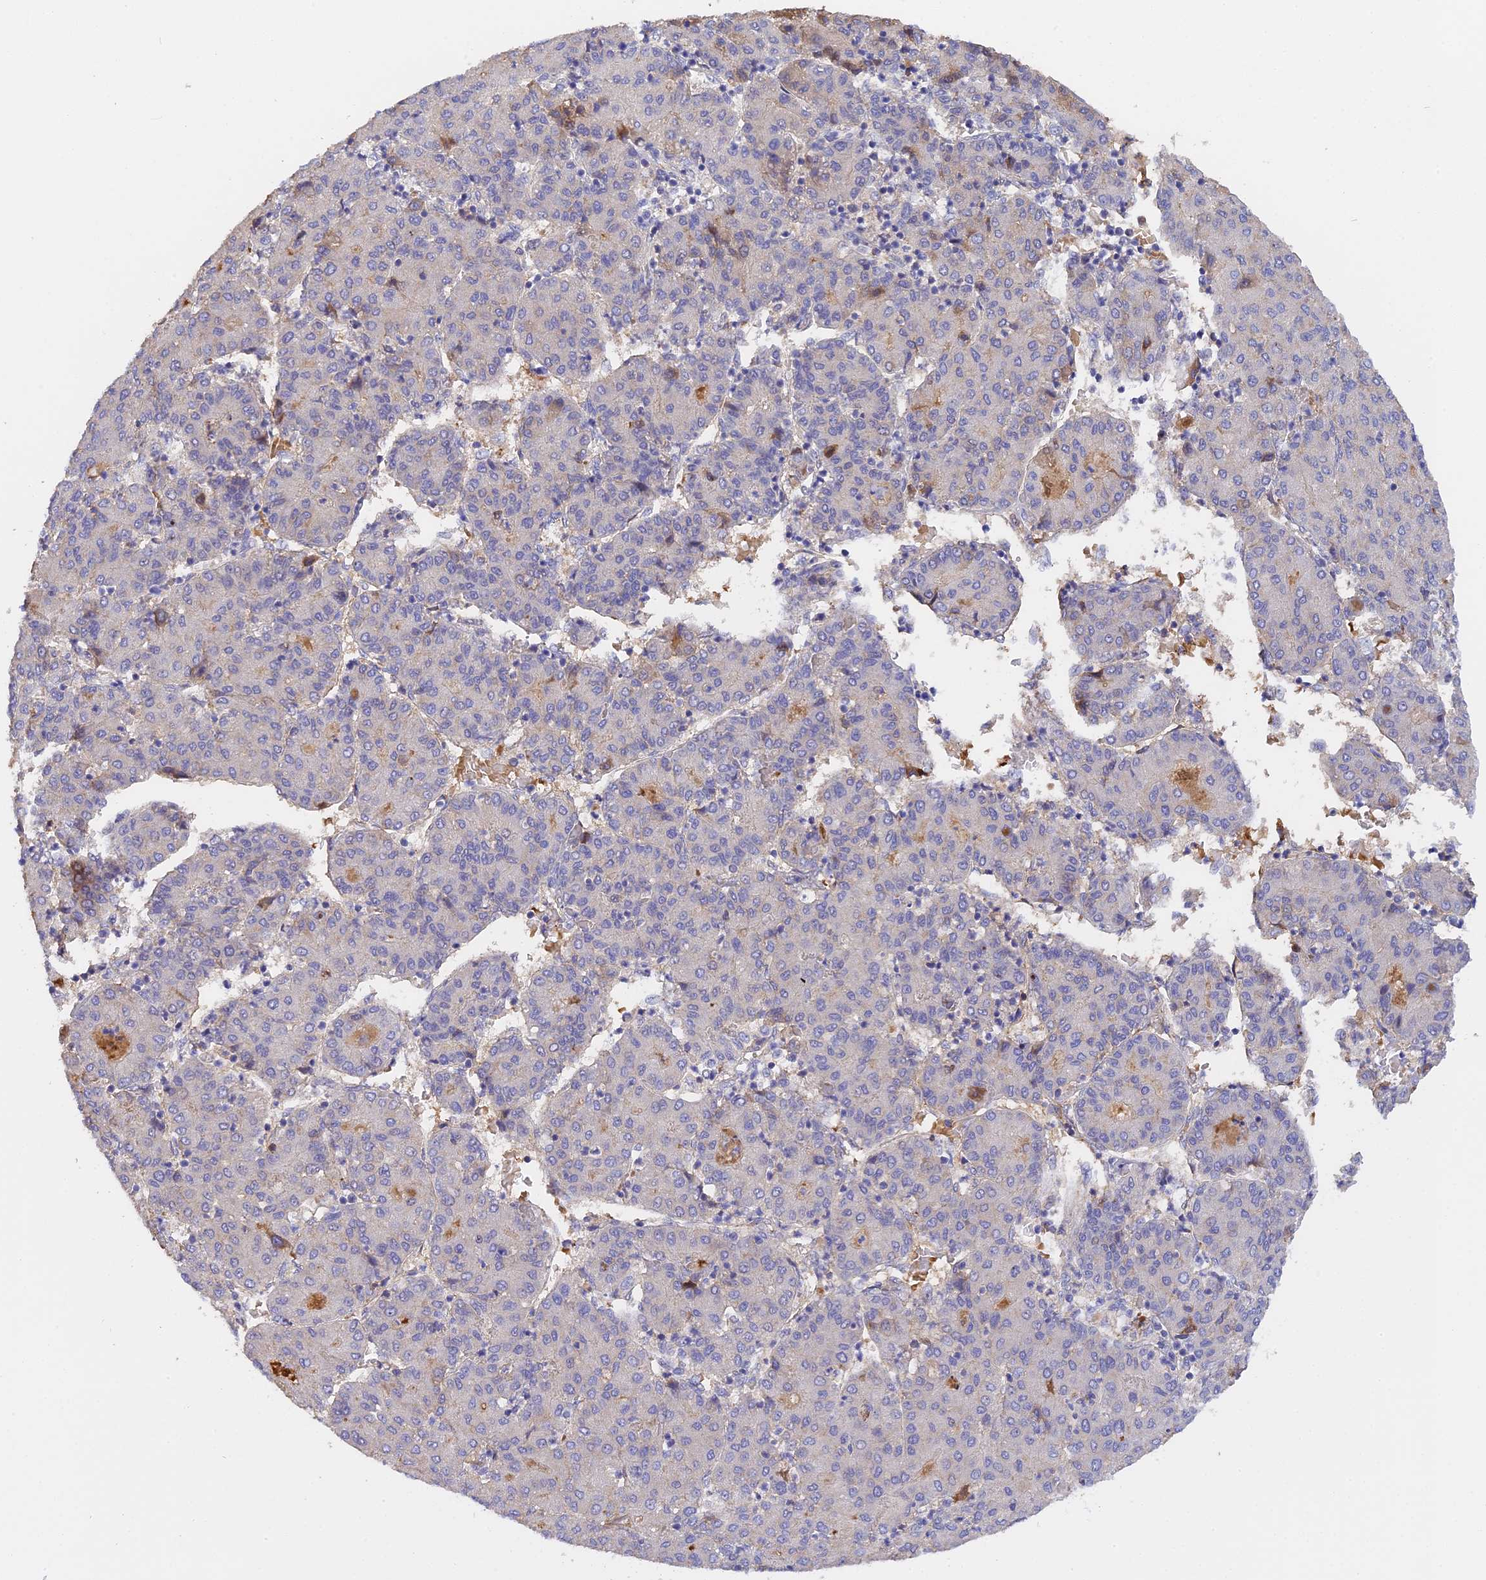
{"staining": {"intensity": "moderate", "quantity": "<25%", "location": "cytoplasmic/membranous"}, "tissue": "liver cancer", "cell_type": "Tumor cells", "image_type": "cancer", "snomed": [{"axis": "morphology", "description": "Carcinoma, Hepatocellular, NOS"}, {"axis": "topography", "description": "Liver"}], "caption": "Protein expression analysis of liver cancer (hepatocellular carcinoma) exhibits moderate cytoplasmic/membranous expression in approximately <25% of tumor cells. (Stains: DAB (3,3'-diaminobenzidine) in brown, nuclei in blue, Microscopy: brightfield microscopy at high magnification).", "gene": "PZP", "patient": {"sex": "male", "age": 65}}